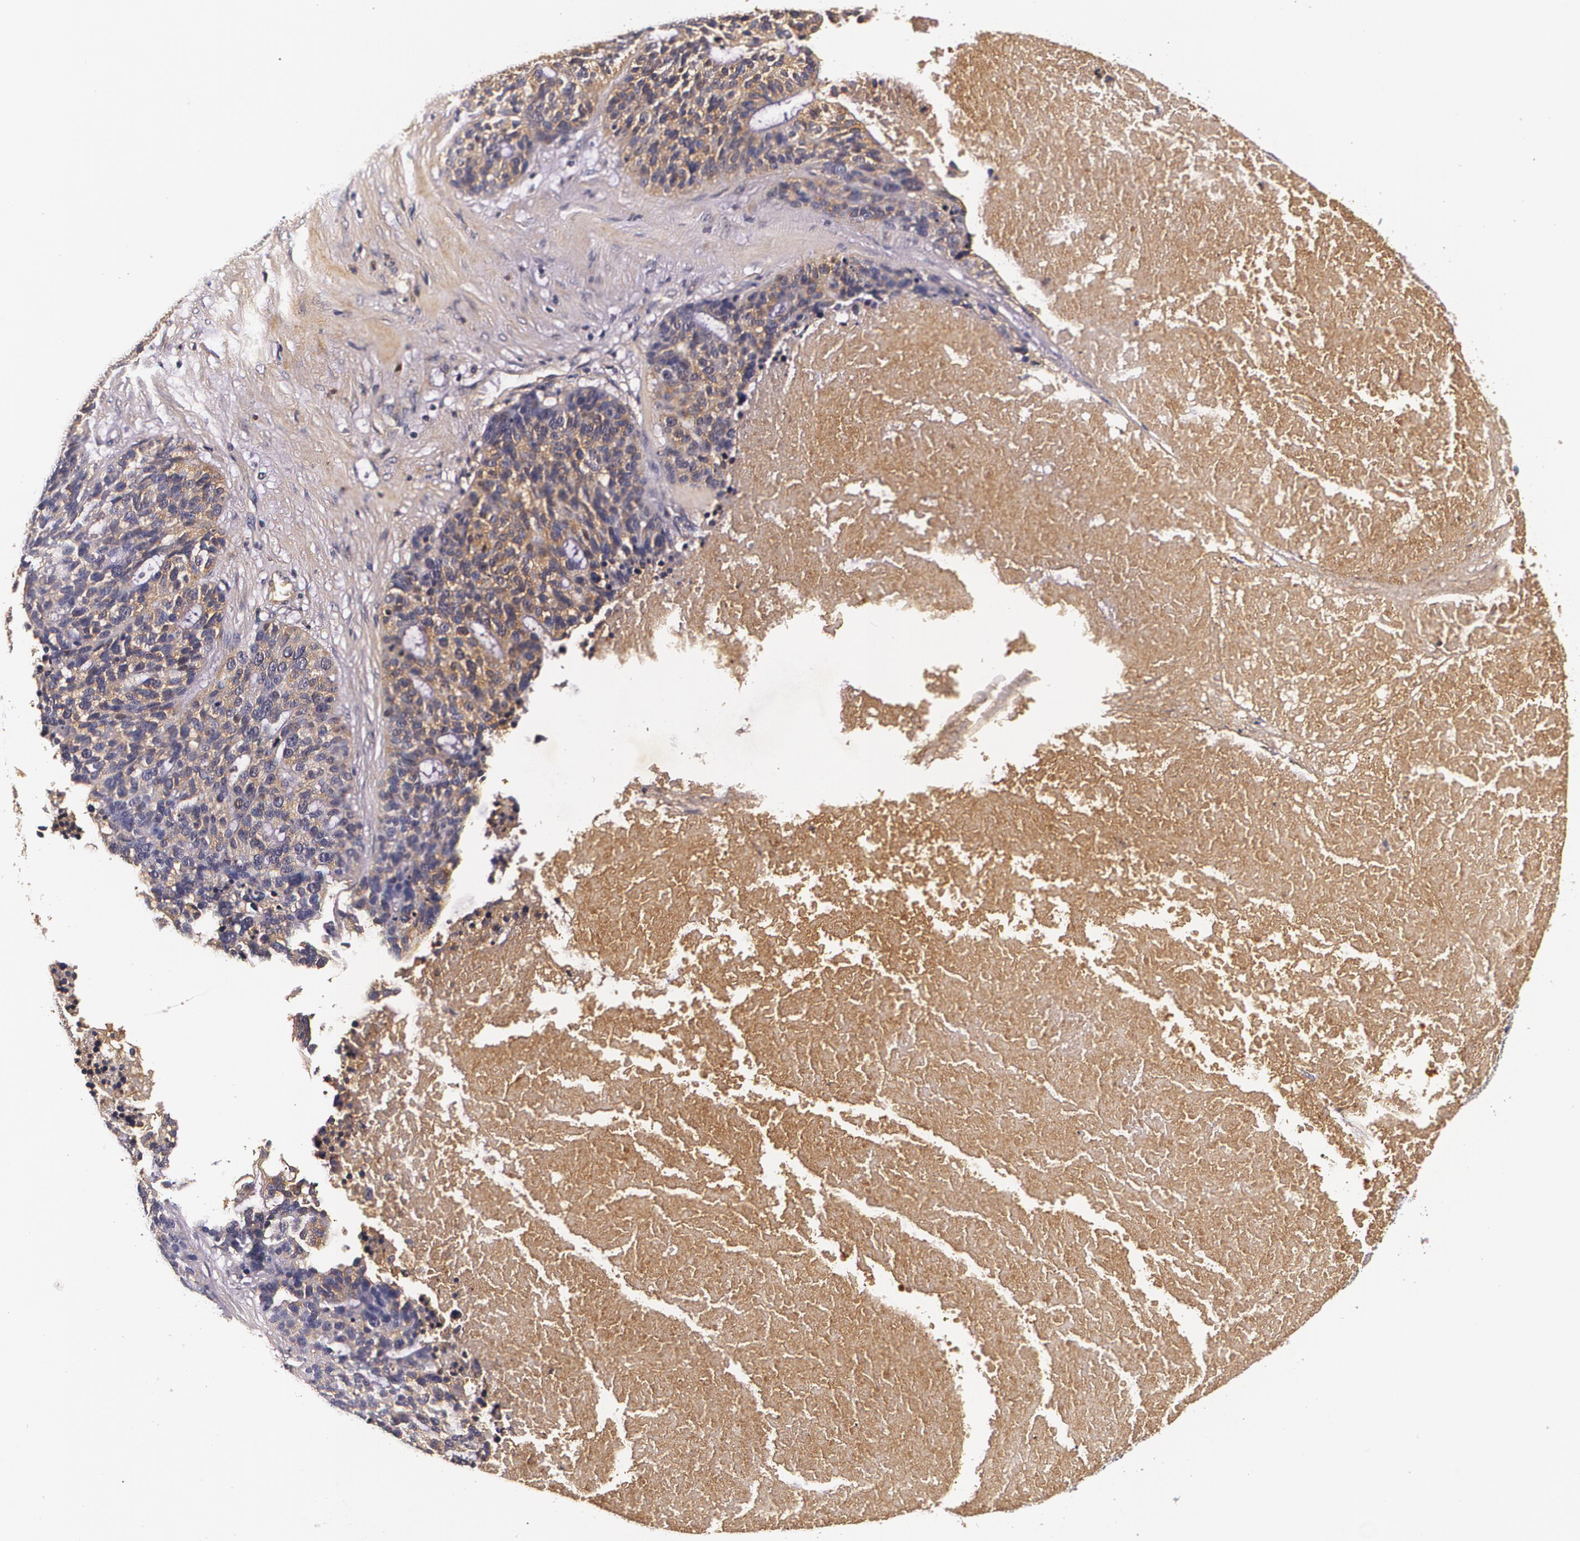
{"staining": {"intensity": "moderate", "quantity": "25%-75%", "location": "cytoplasmic/membranous"}, "tissue": "ovarian cancer", "cell_type": "Tumor cells", "image_type": "cancer", "snomed": [{"axis": "morphology", "description": "Cystadenocarcinoma, serous, NOS"}, {"axis": "topography", "description": "Ovary"}], "caption": "IHC photomicrograph of neoplastic tissue: ovarian serous cystadenocarcinoma stained using IHC demonstrates medium levels of moderate protein expression localized specifically in the cytoplasmic/membranous of tumor cells, appearing as a cytoplasmic/membranous brown color.", "gene": "TTR", "patient": {"sex": "female", "age": 59}}